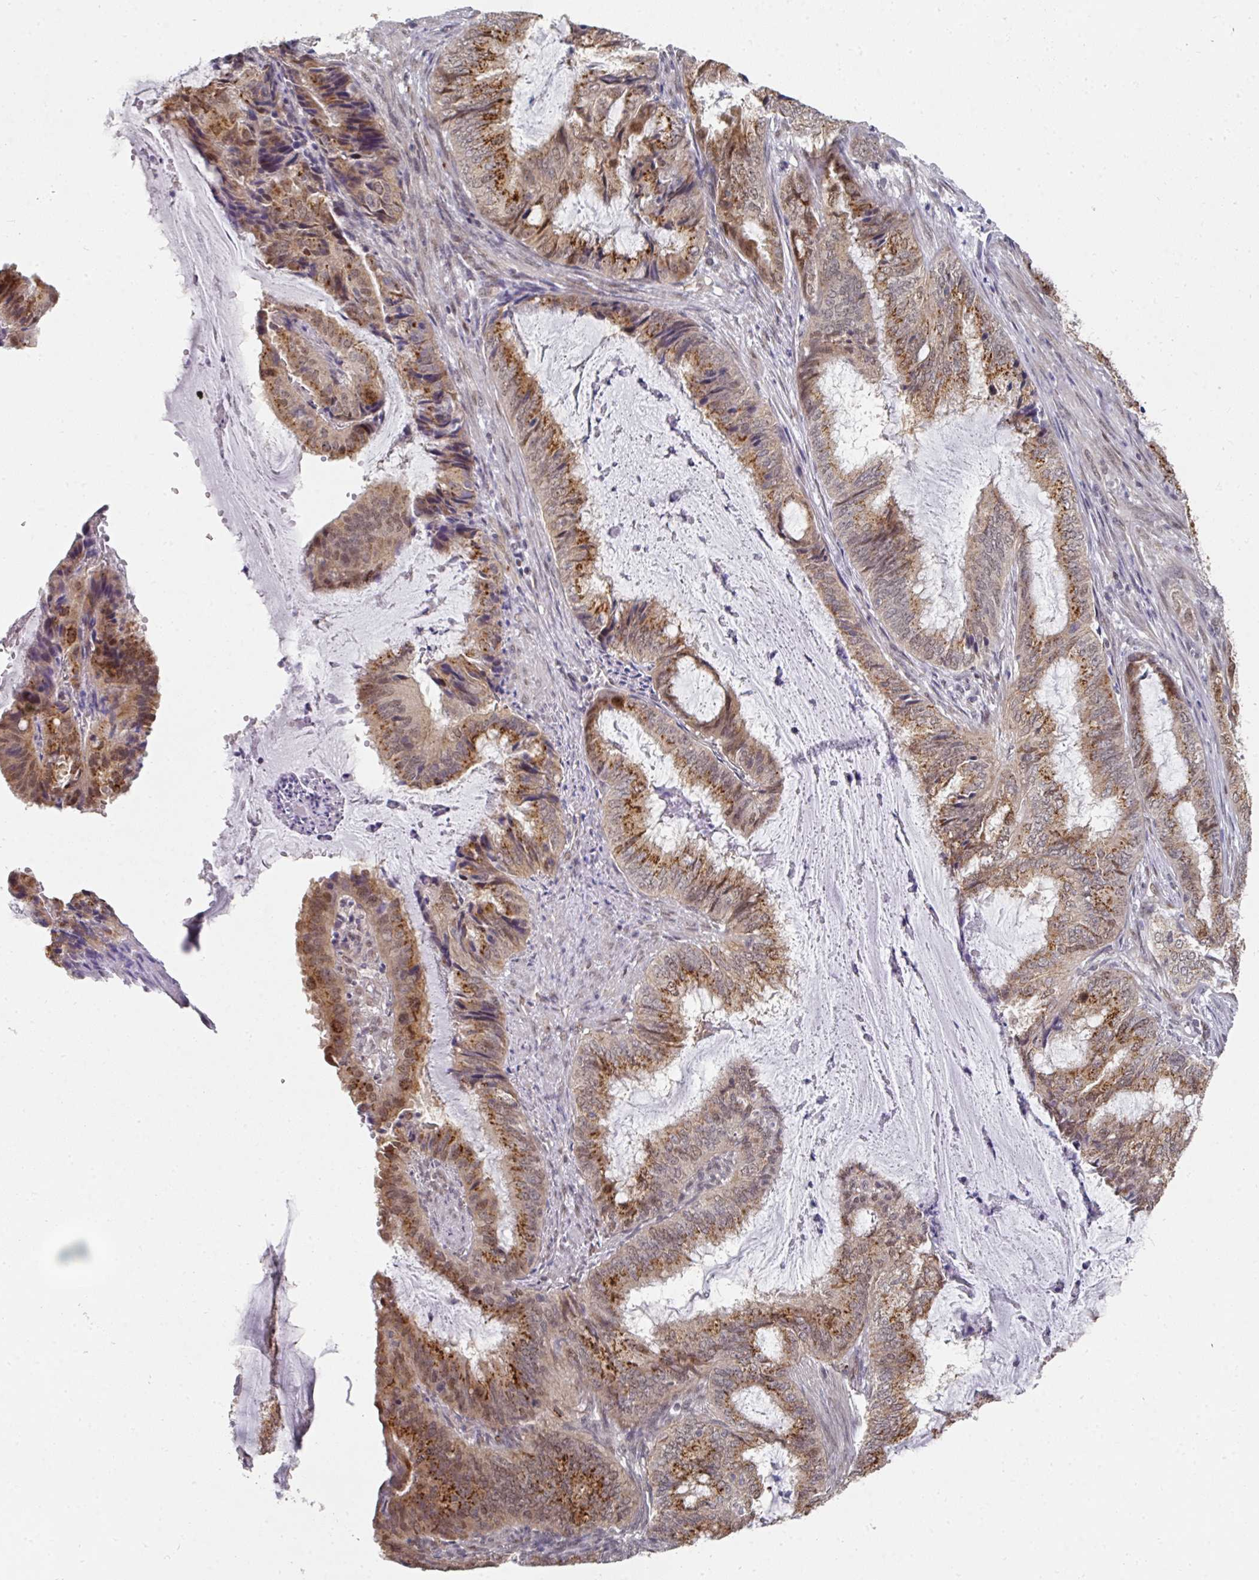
{"staining": {"intensity": "moderate", "quantity": ">75%", "location": "cytoplasmic/membranous"}, "tissue": "endometrial cancer", "cell_type": "Tumor cells", "image_type": "cancer", "snomed": [{"axis": "morphology", "description": "Adenocarcinoma, NOS"}, {"axis": "topography", "description": "Endometrium"}], "caption": "Approximately >75% of tumor cells in endometrial cancer (adenocarcinoma) show moderate cytoplasmic/membranous protein staining as visualized by brown immunohistochemical staining.", "gene": "C18orf25", "patient": {"sex": "female", "age": 51}}